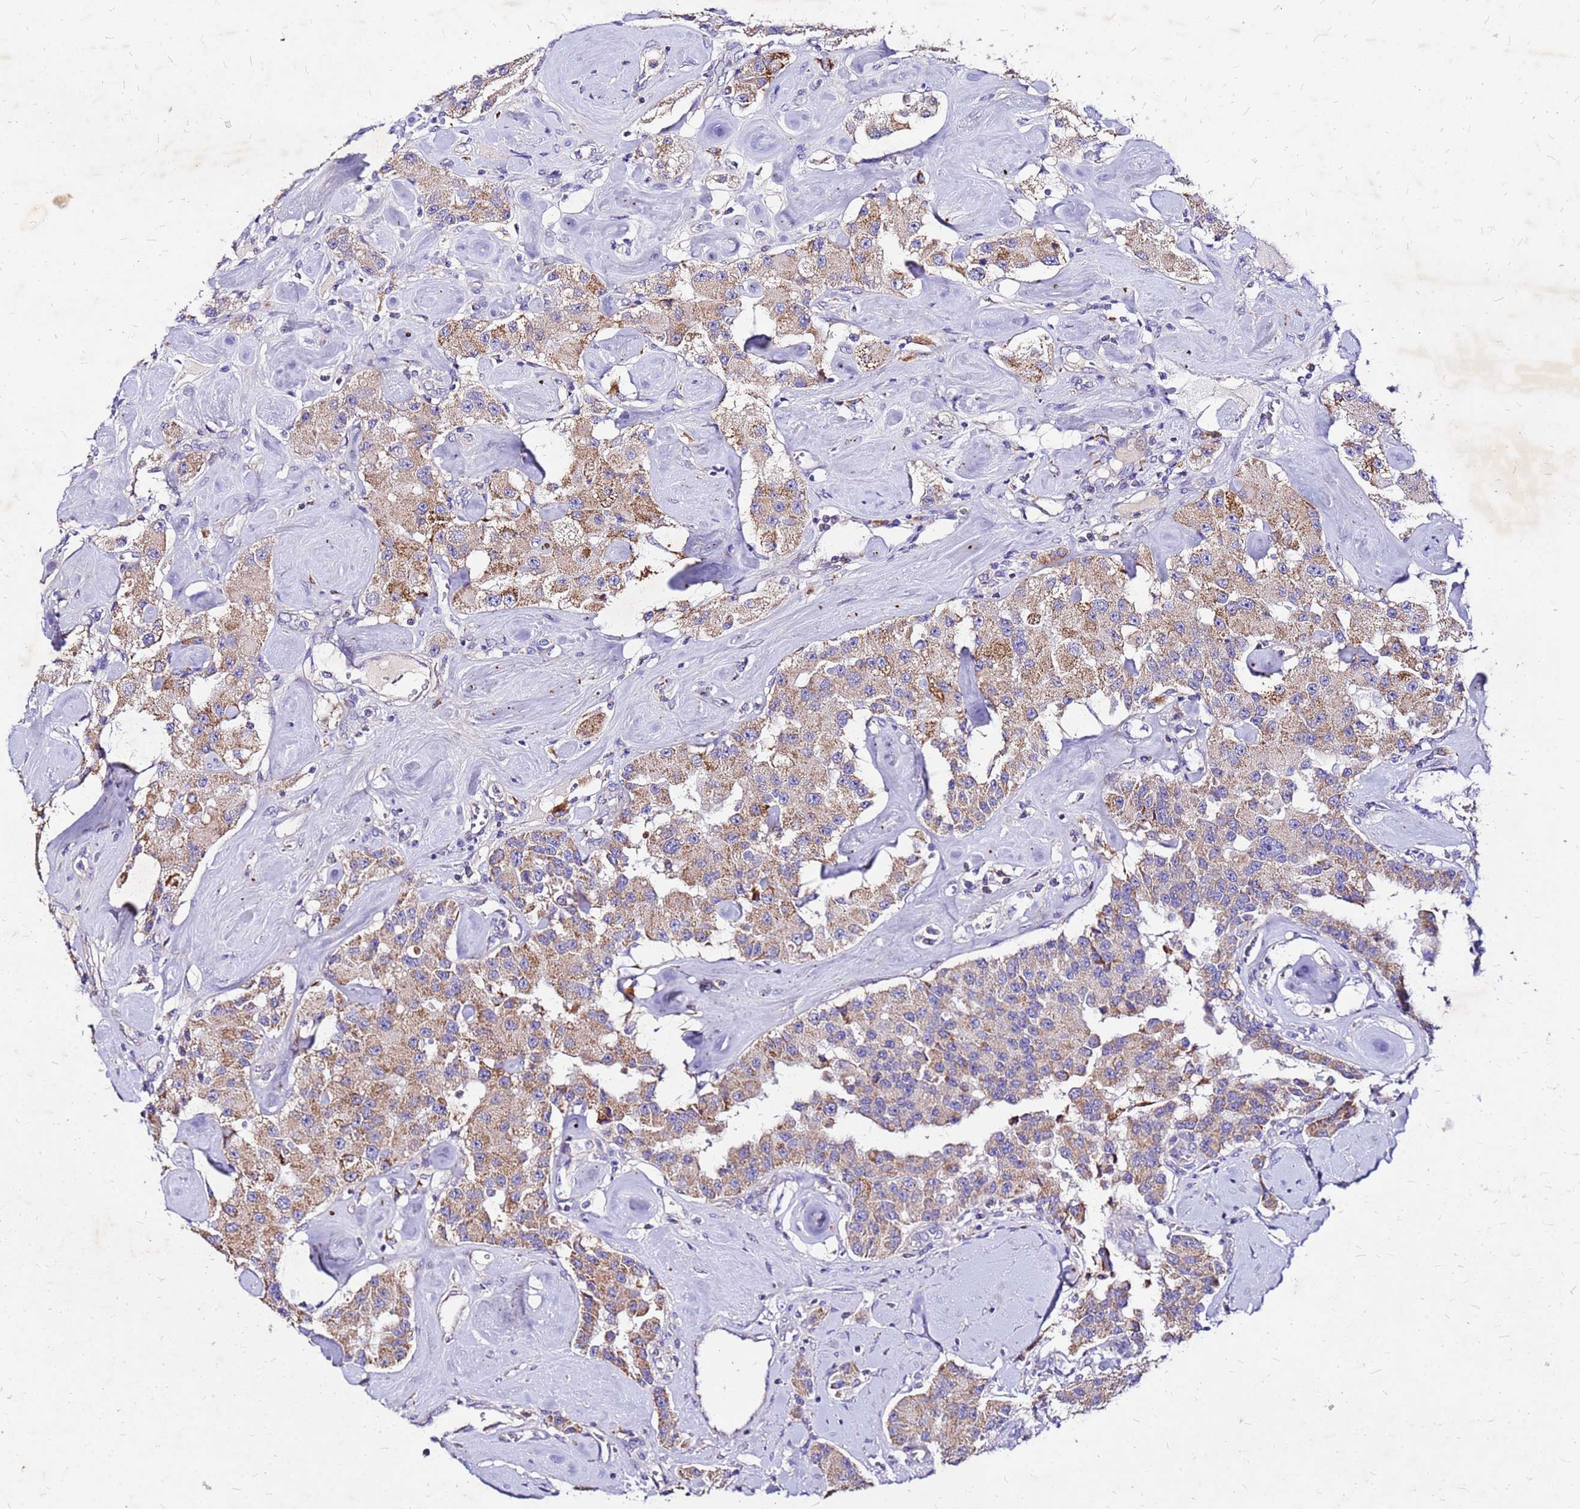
{"staining": {"intensity": "moderate", "quantity": "25%-75%", "location": "cytoplasmic/membranous"}, "tissue": "carcinoid", "cell_type": "Tumor cells", "image_type": "cancer", "snomed": [{"axis": "morphology", "description": "Carcinoid, malignant, NOS"}, {"axis": "topography", "description": "Pancreas"}], "caption": "Carcinoid stained with IHC reveals moderate cytoplasmic/membranous positivity in about 25%-75% of tumor cells.", "gene": "COX14", "patient": {"sex": "male", "age": 41}}